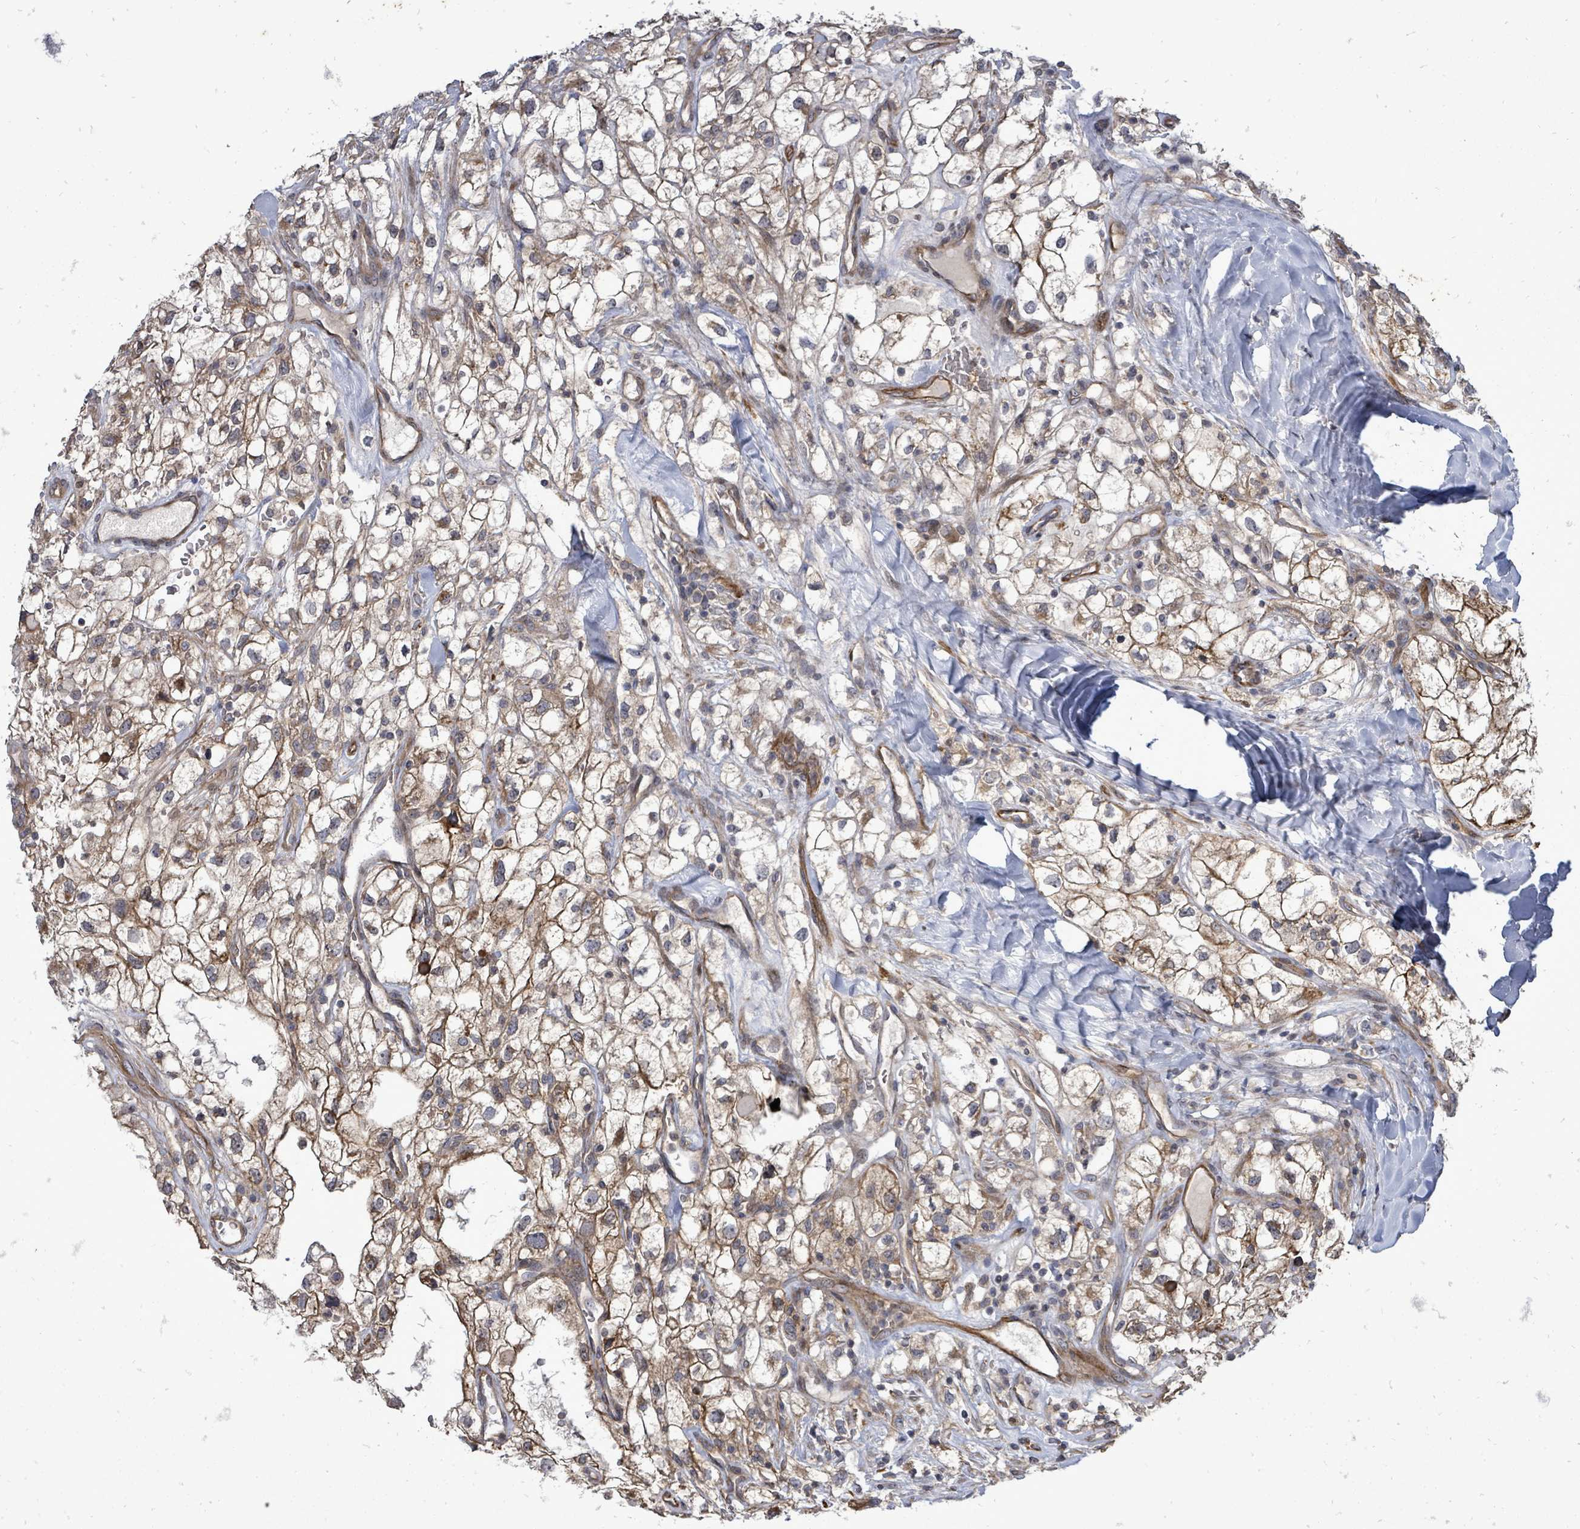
{"staining": {"intensity": "moderate", "quantity": ">75%", "location": "cytoplasmic/membranous"}, "tissue": "renal cancer", "cell_type": "Tumor cells", "image_type": "cancer", "snomed": [{"axis": "morphology", "description": "Adenocarcinoma, NOS"}, {"axis": "topography", "description": "Kidney"}], "caption": "Moderate cytoplasmic/membranous positivity for a protein is identified in about >75% of tumor cells of renal adenocarcinoma using immunohistochemistry (IHC).", "gene": "RALGAPB", "patient": {"sex": "male", "age": 59}}